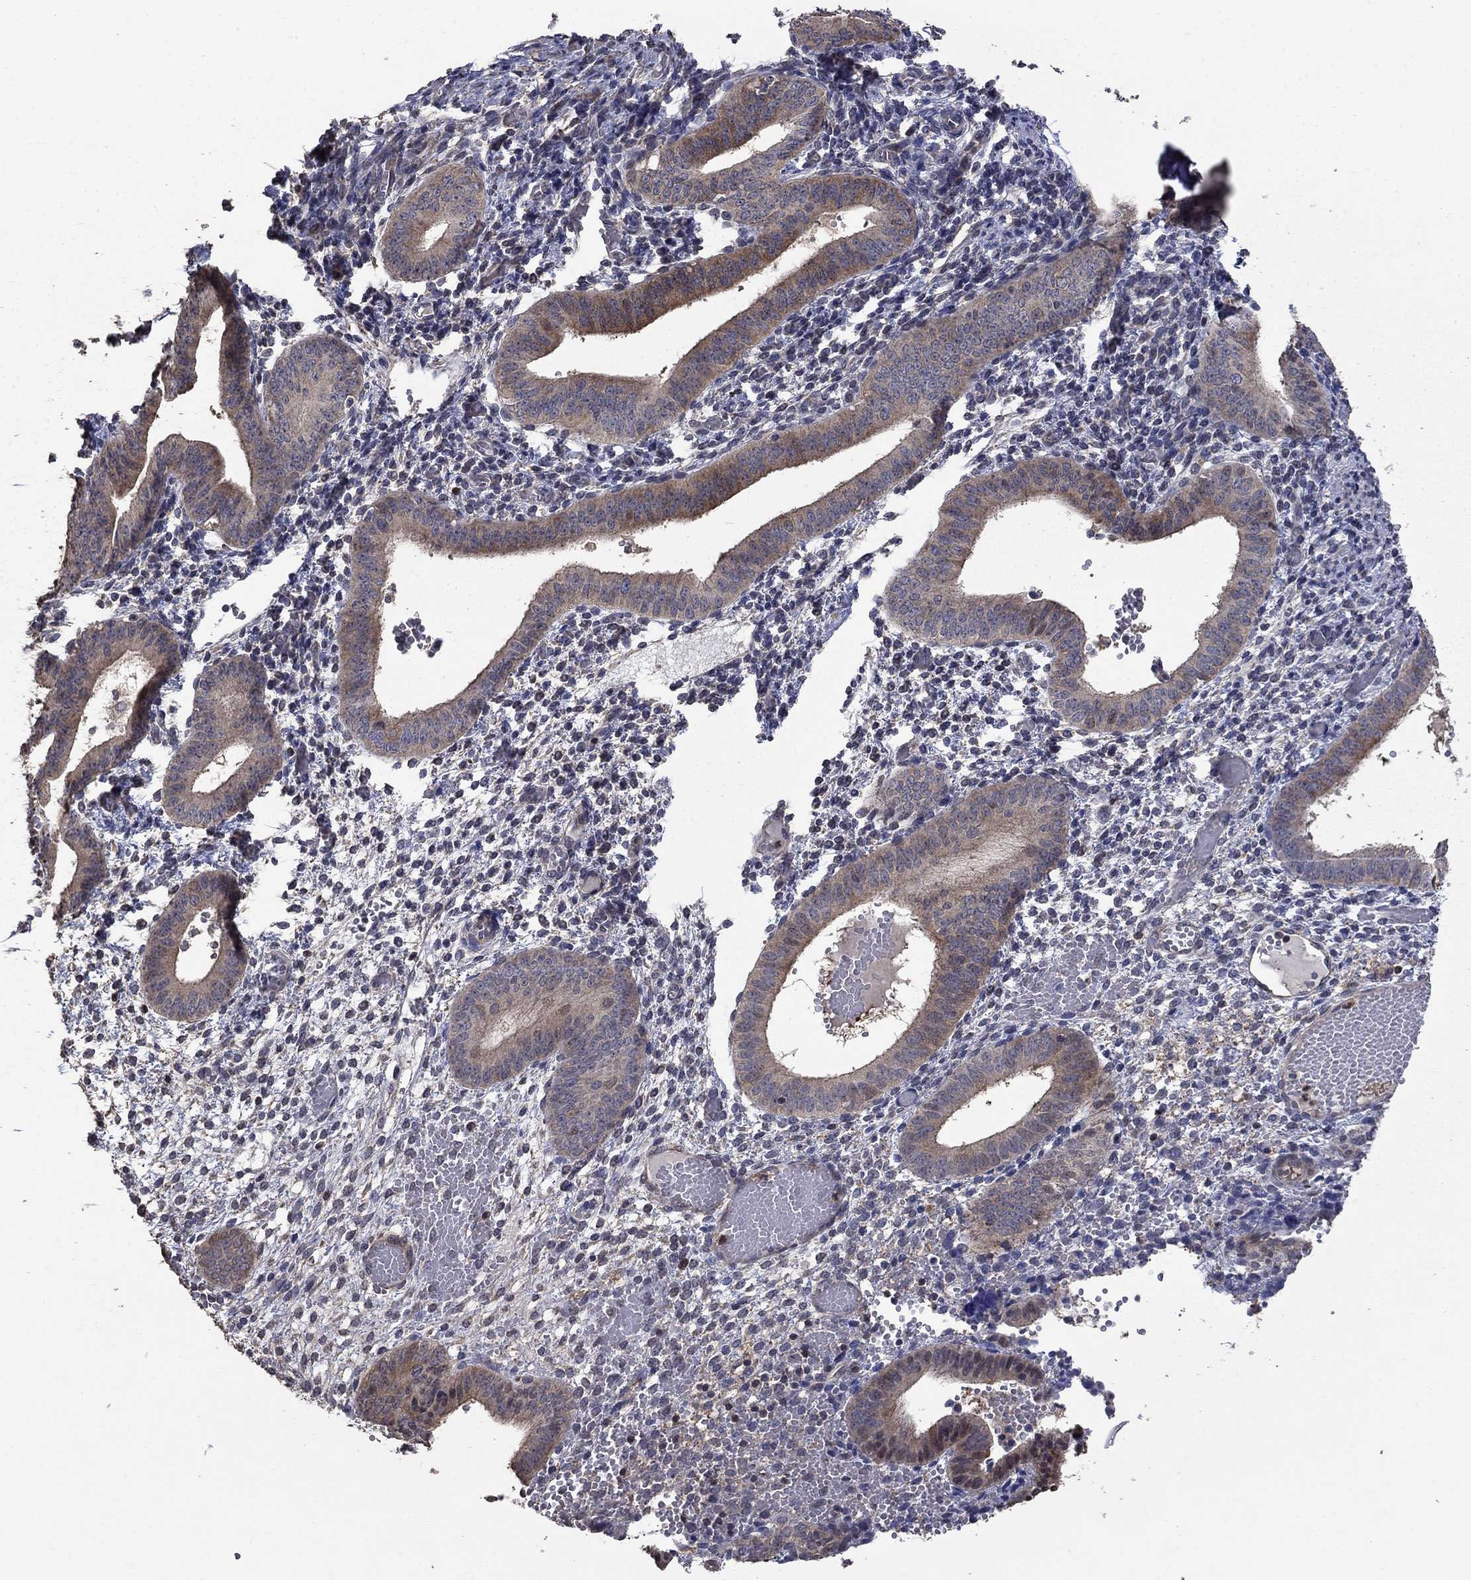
{"staining": {"intensity": "negative", "quantity": "none", "location": "none"}, "tissue": "endometrium", "cell_type": "Cells in endometrial stroma", "image_type": "normal", "snomed": [{"axis": "morphology", "description": "Normal tissue, NOS"}, {"axis": "topography", "description": "Endometrium"}], "caption": "Immunohistochemistry of benign human endometrium exhibits no staining in cells in endometrial stroma. (DAB (3,3'-diaminobenzidine) immunohistochemistry, high magnification).", "gene": "DVL1", "patient": {"sex": "female", "age": 42}}